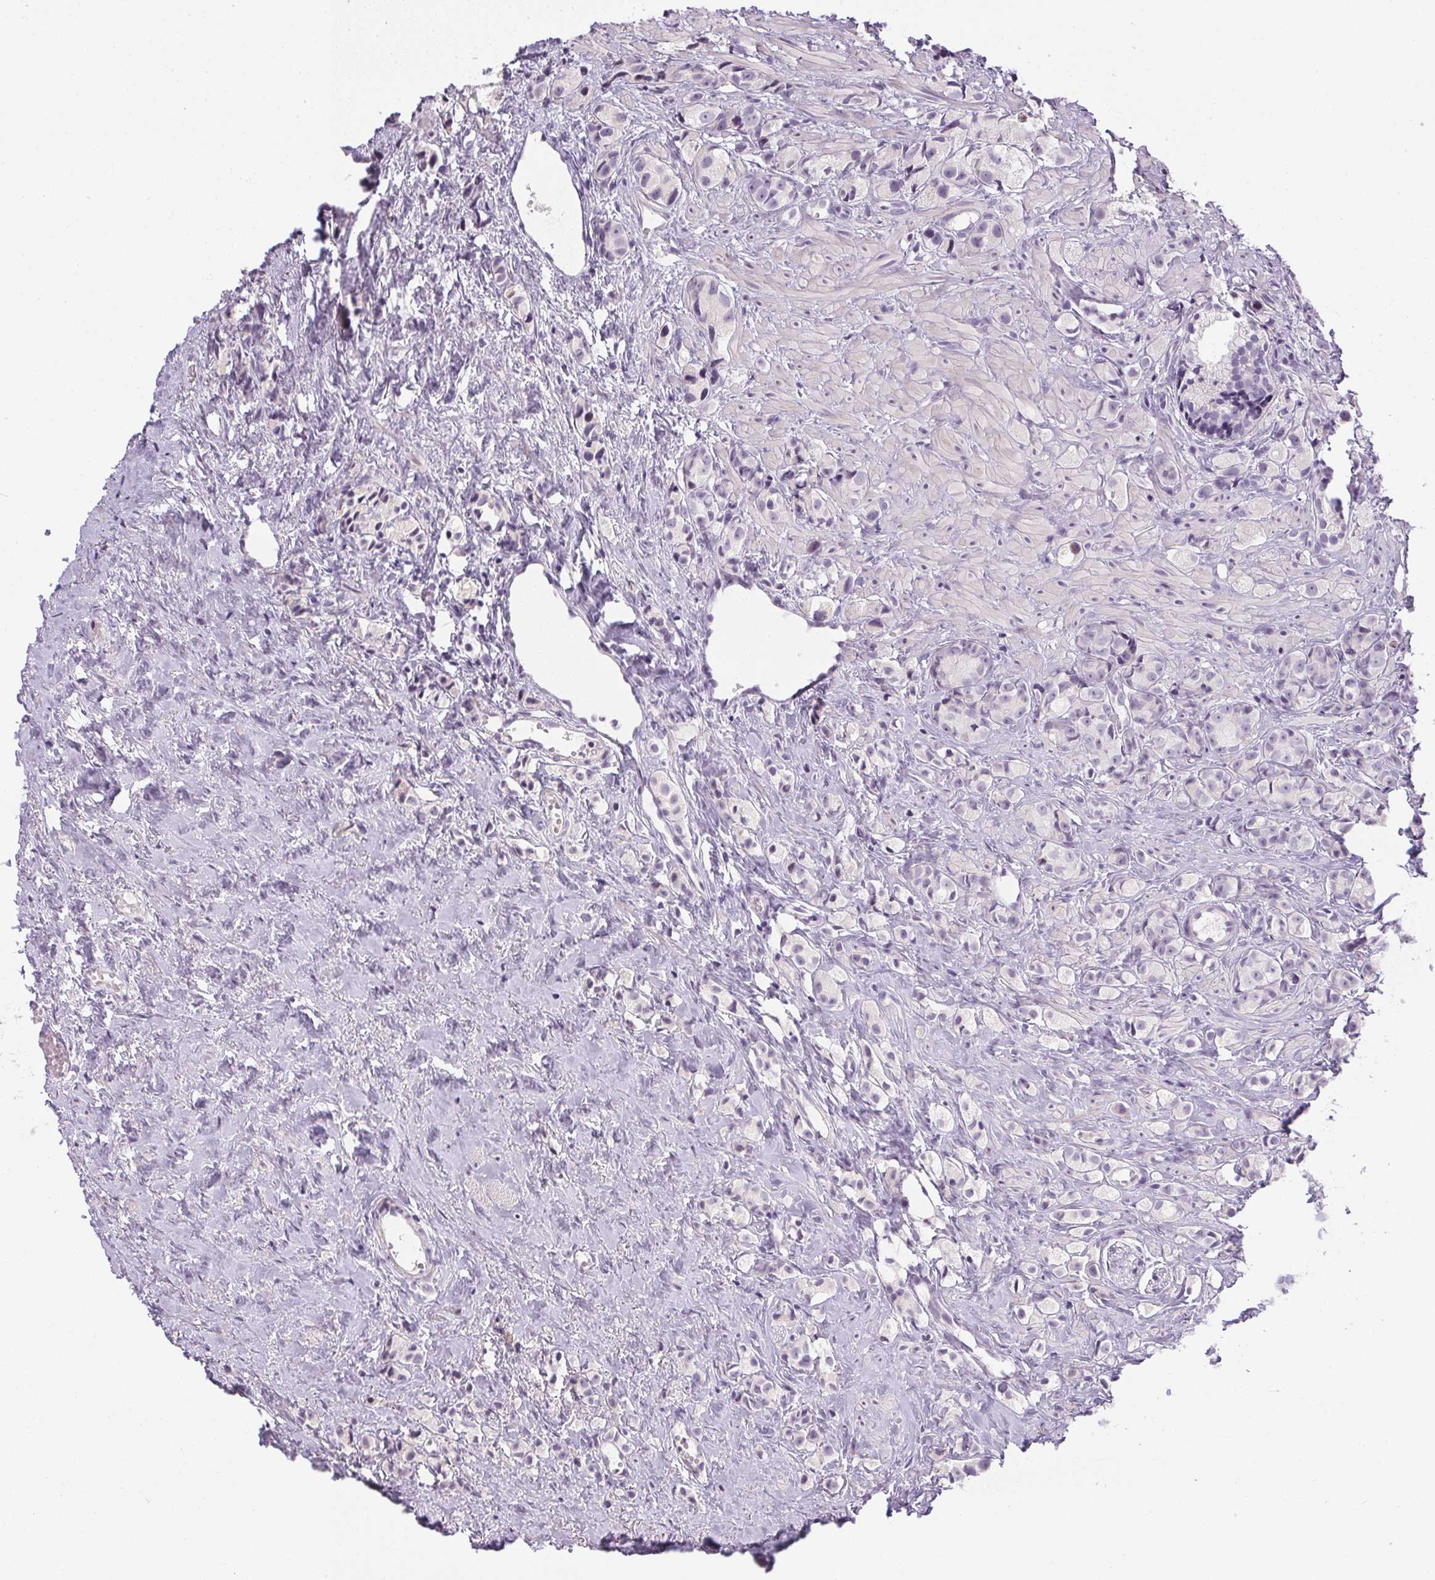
{"staining": {"intensity": "negative", "quantity": "none", "location": "none"}, "tissue": "prostate cancer", "cell_type": "Tumor cells", "image_type": "cancer", "snomed": [{"axis": "morphology", "description": "Adenocarcinoma, High grade"}, {"axis": "topography", "description": "Prostate"}], "caption": "Immunohistochemical staining of human prostate cancer (adenocarcinoma (high-grade)) reveals no significant positivity in tumor cells.", "gene": "GSDMC", "patient": {"sex": "male", "age": 81}}